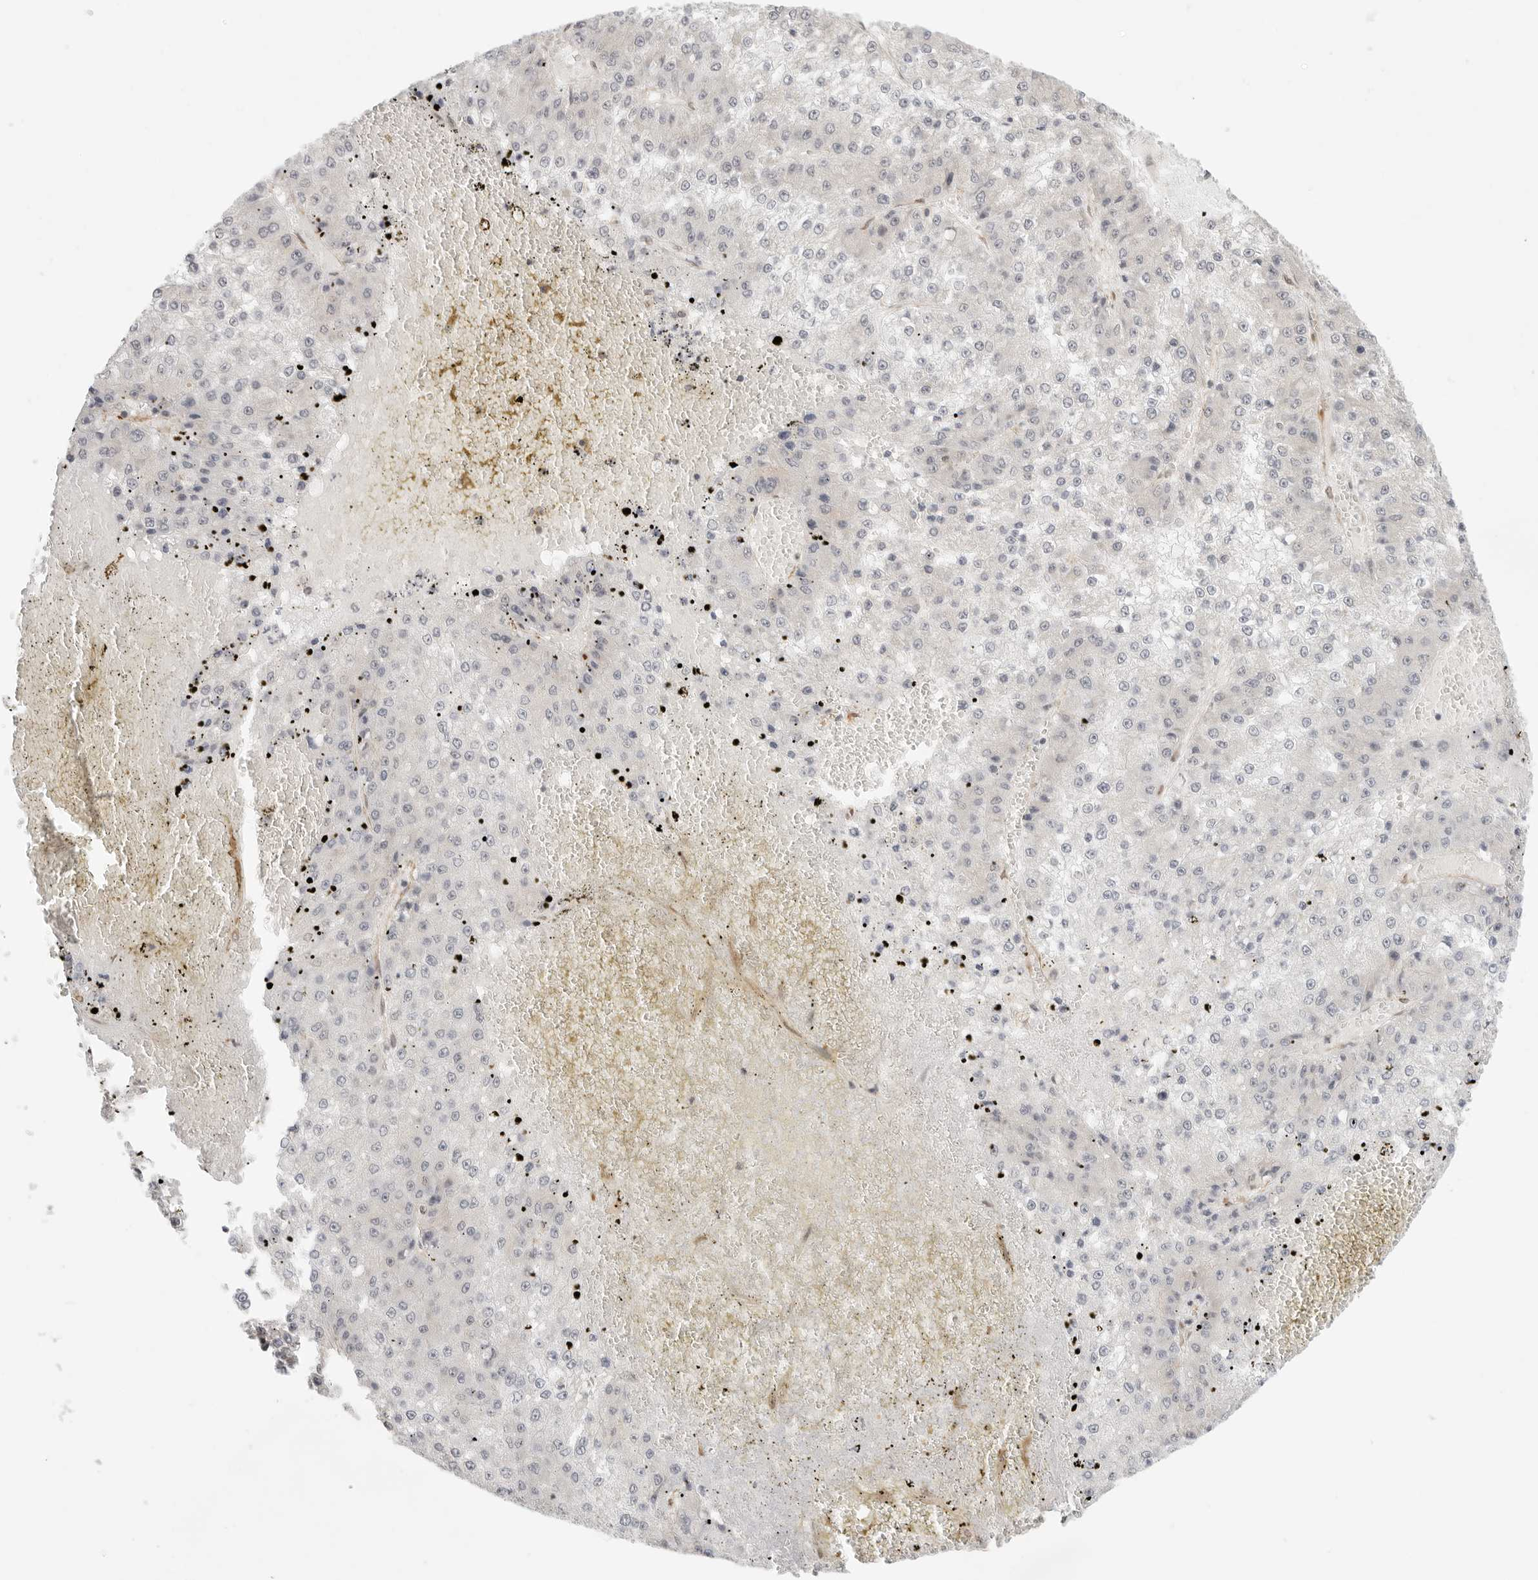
{"staining": {"intensity": "negative", "quantity": "none", "location": "none"}, "tissue": "liver cancer", "cell_type": "Tumor cells", "image_type": "cancer", "snomed": [{"axis": "morphology", "description": "Carcinoma, Hepatocellular, NOS"}, {"axis": "topography", "description": "Liver"}], "caption": "The photomicrograph reveals no significant positivity in tumor cells of hepatocellular carcinoma (liver). (Immunohistochemistry, brightfield microscopy, high magnification).", "gene": "ATOH7", "patient": {"sex": "female", "age": 73}}